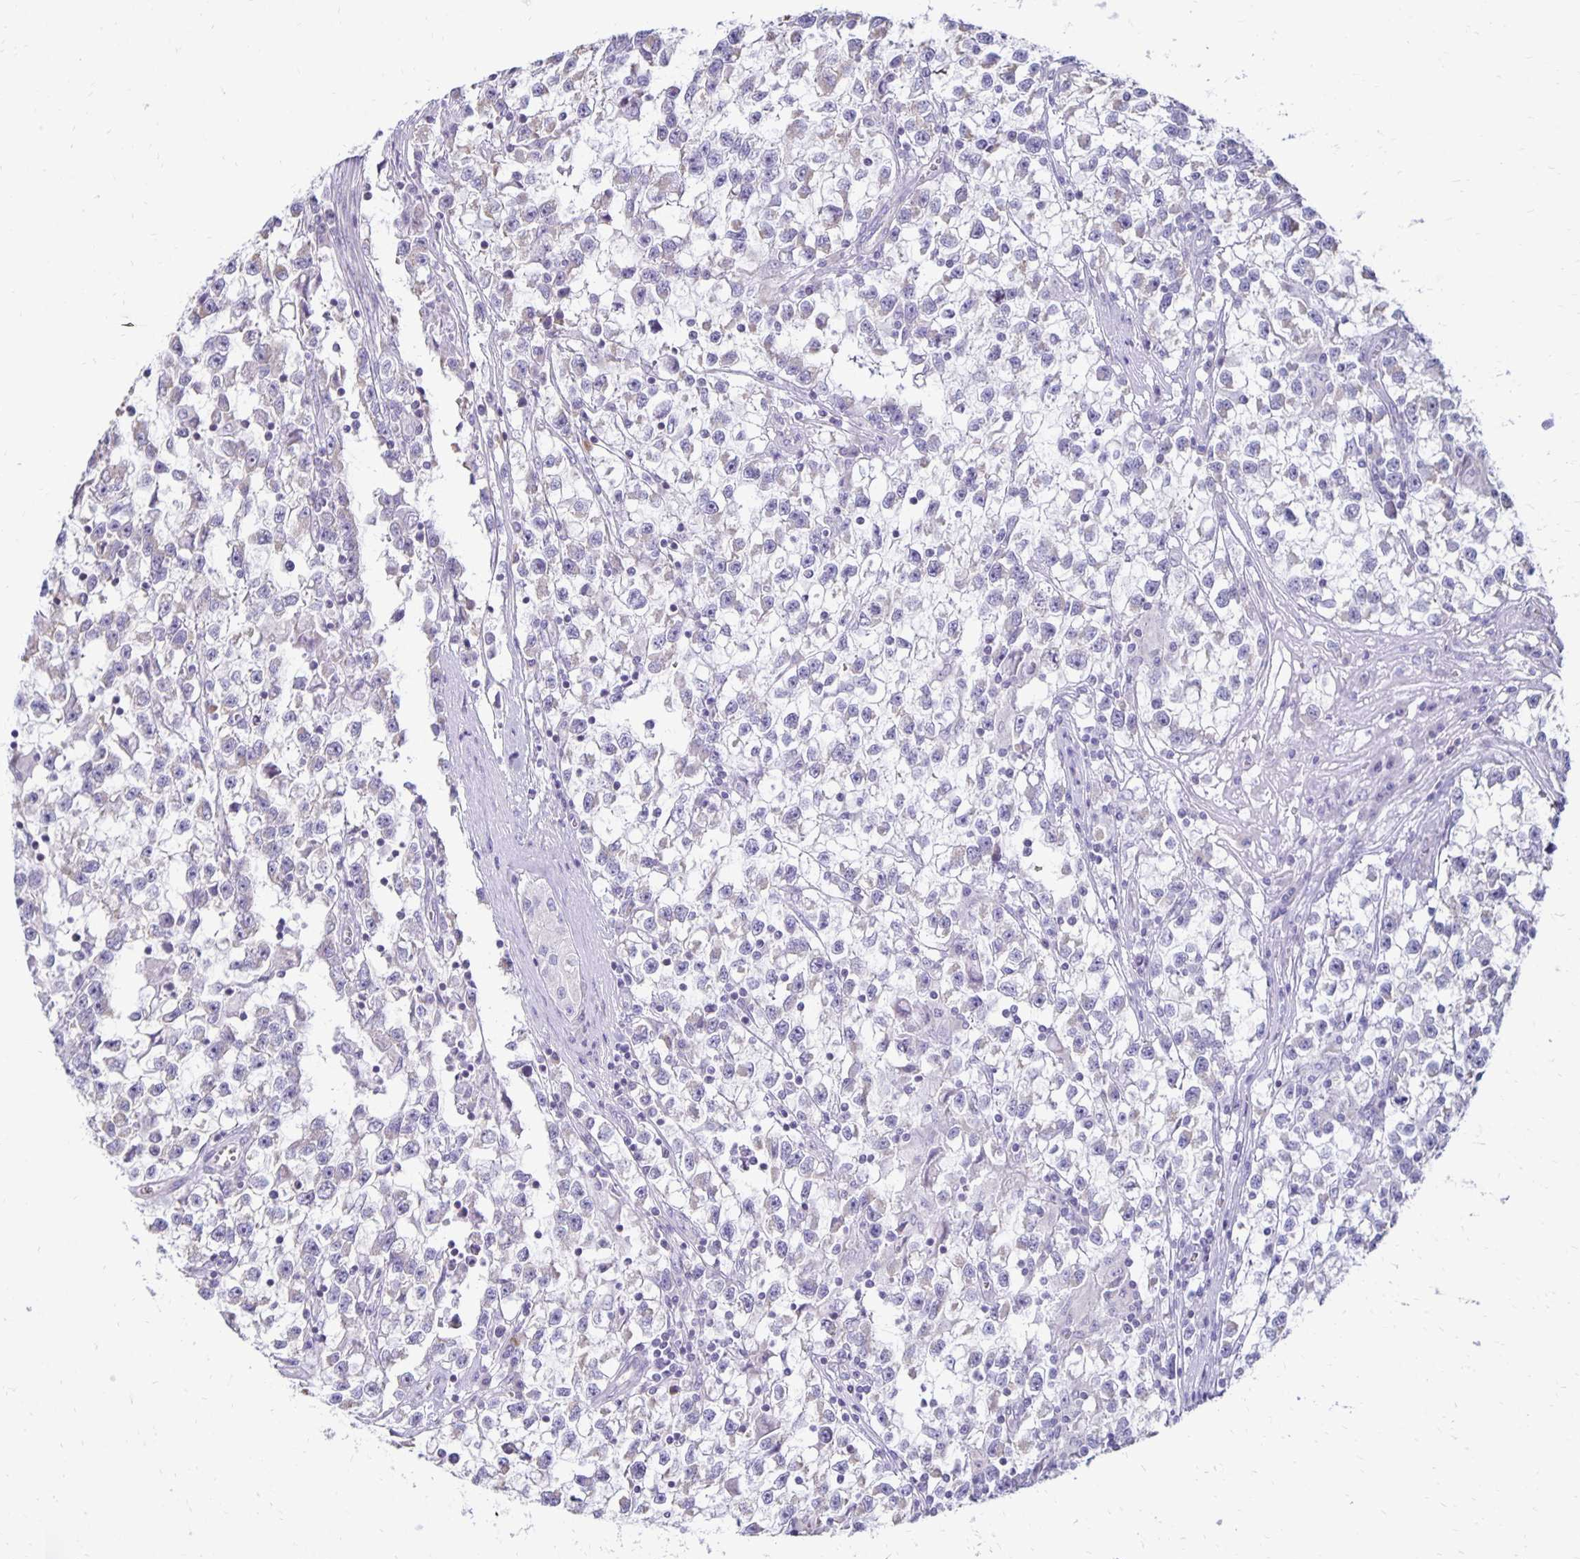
{"staining": {"intensity": "negative", "quantity": "none", "location": "none"}, "tissue": "testis cancer", "cell_type": "Tumor cells", "image_type": "cancer", "snomed": [{"axis": "morphology", "description": "Seminoma, NOS"}, {"axis": "topography", "description": "Testis"}], "caption": "IHC micrograph of neoplastic tissue: testis cancer stained with DAB (3,3'-diaminobenzidine) shows no significant protein positivity in tumor cells. The staining was performed using DAB to visualize the protein expression in brown, while the nuclei were stained in blue with hematoxylin (Magnification: 20x).", "gene": "FN3K", "patient": {"sex": "male", "age": 31}}